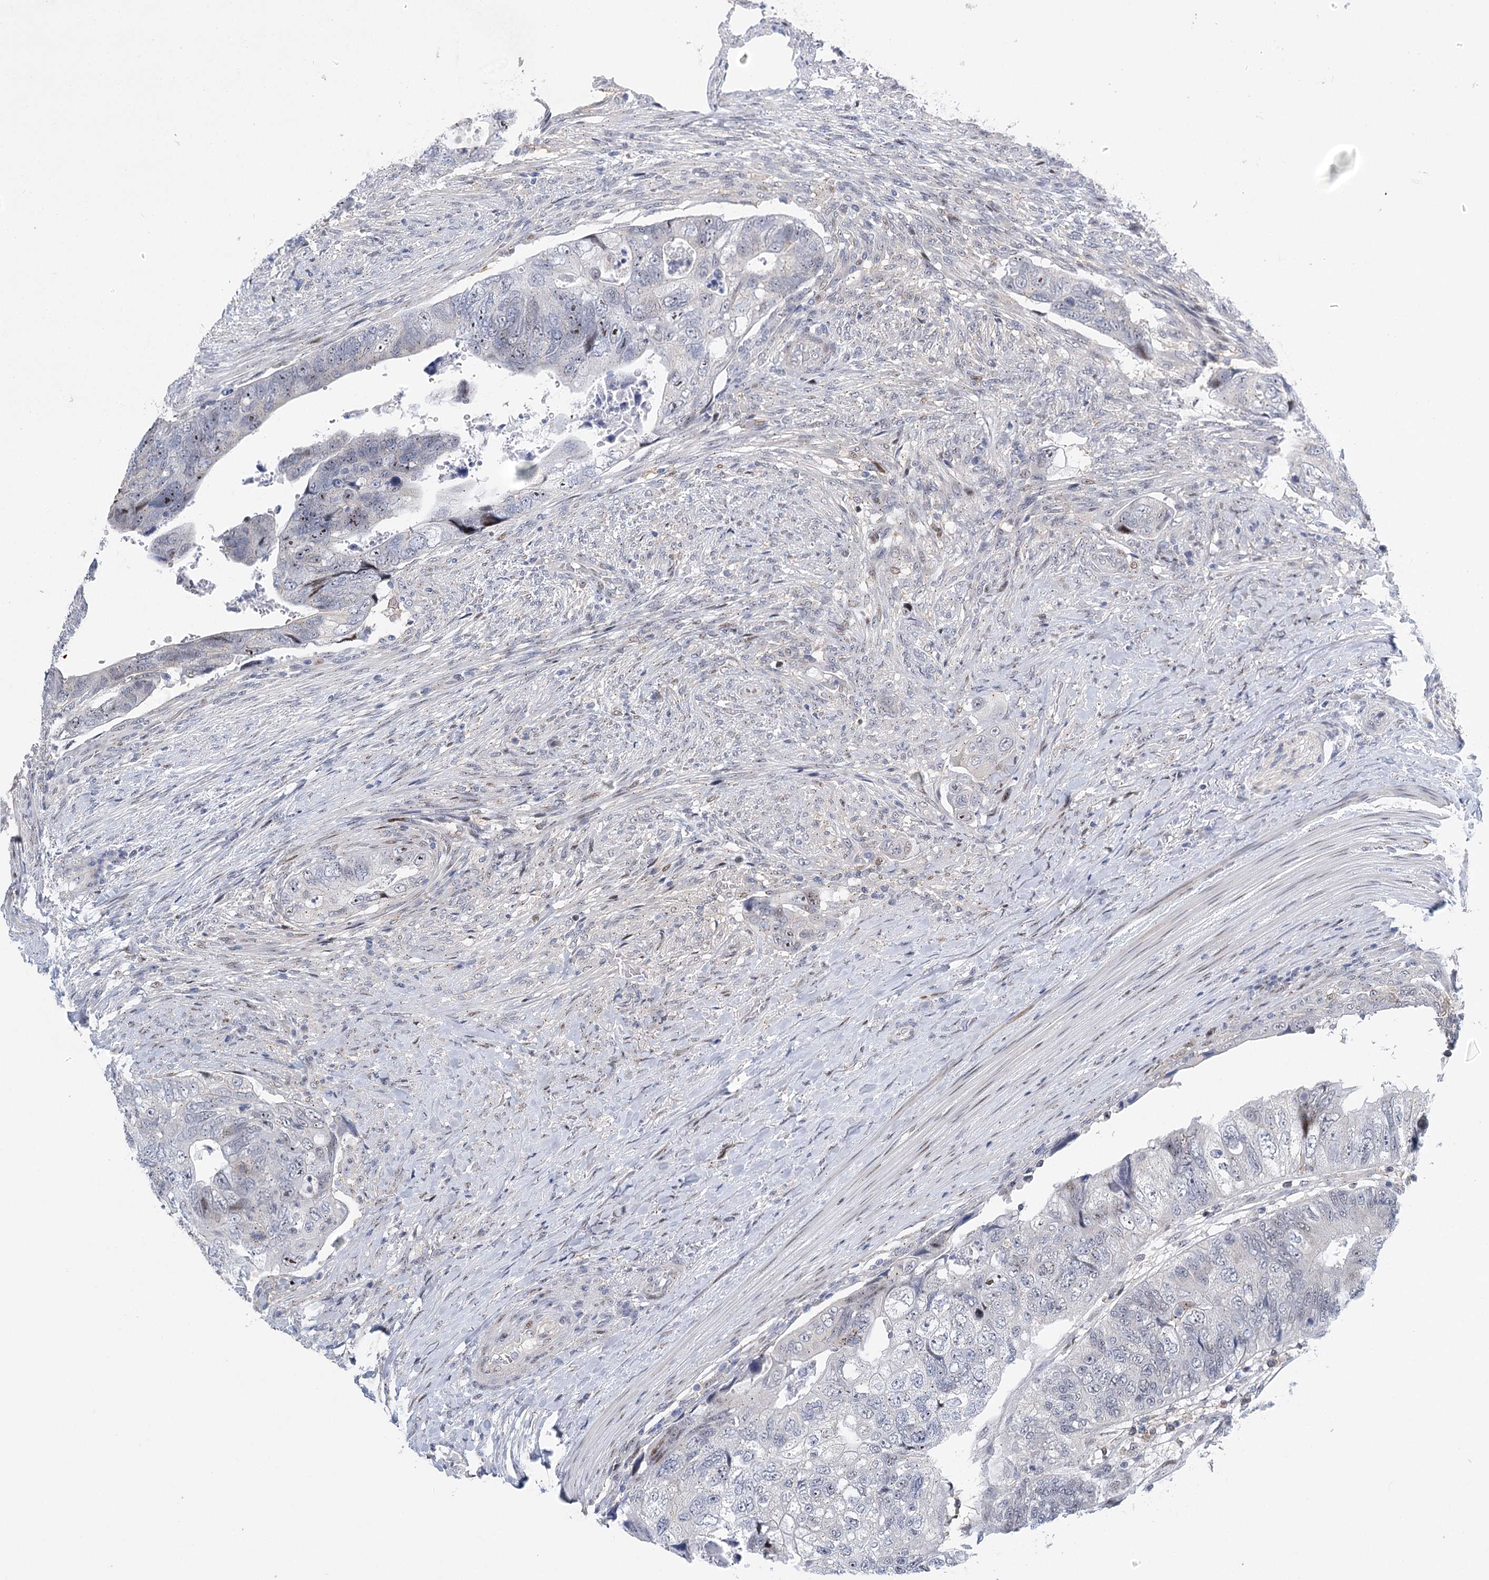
{"staining": {"intensity": "weak", "quantity": "25%-75%", "location": "nuclear"}, "tissue": "colorectal cancer", "cell_type": "Tumor cells", "image_type": "cancer", "snomed": [{"axis": "morphology", "description": "Adenocarcinoma, NOS"}, {"axis": "topography", "description": "Rectum"}], "caption": "Approximately 25%-75% of tumor cells in human colorectal adenocarcinoma reveal weak nuclear protein expression as visualized by brown immunohistochemical staining.", "gene": "CAMTA1", "patient": {"sex": "male", "age": 63}}